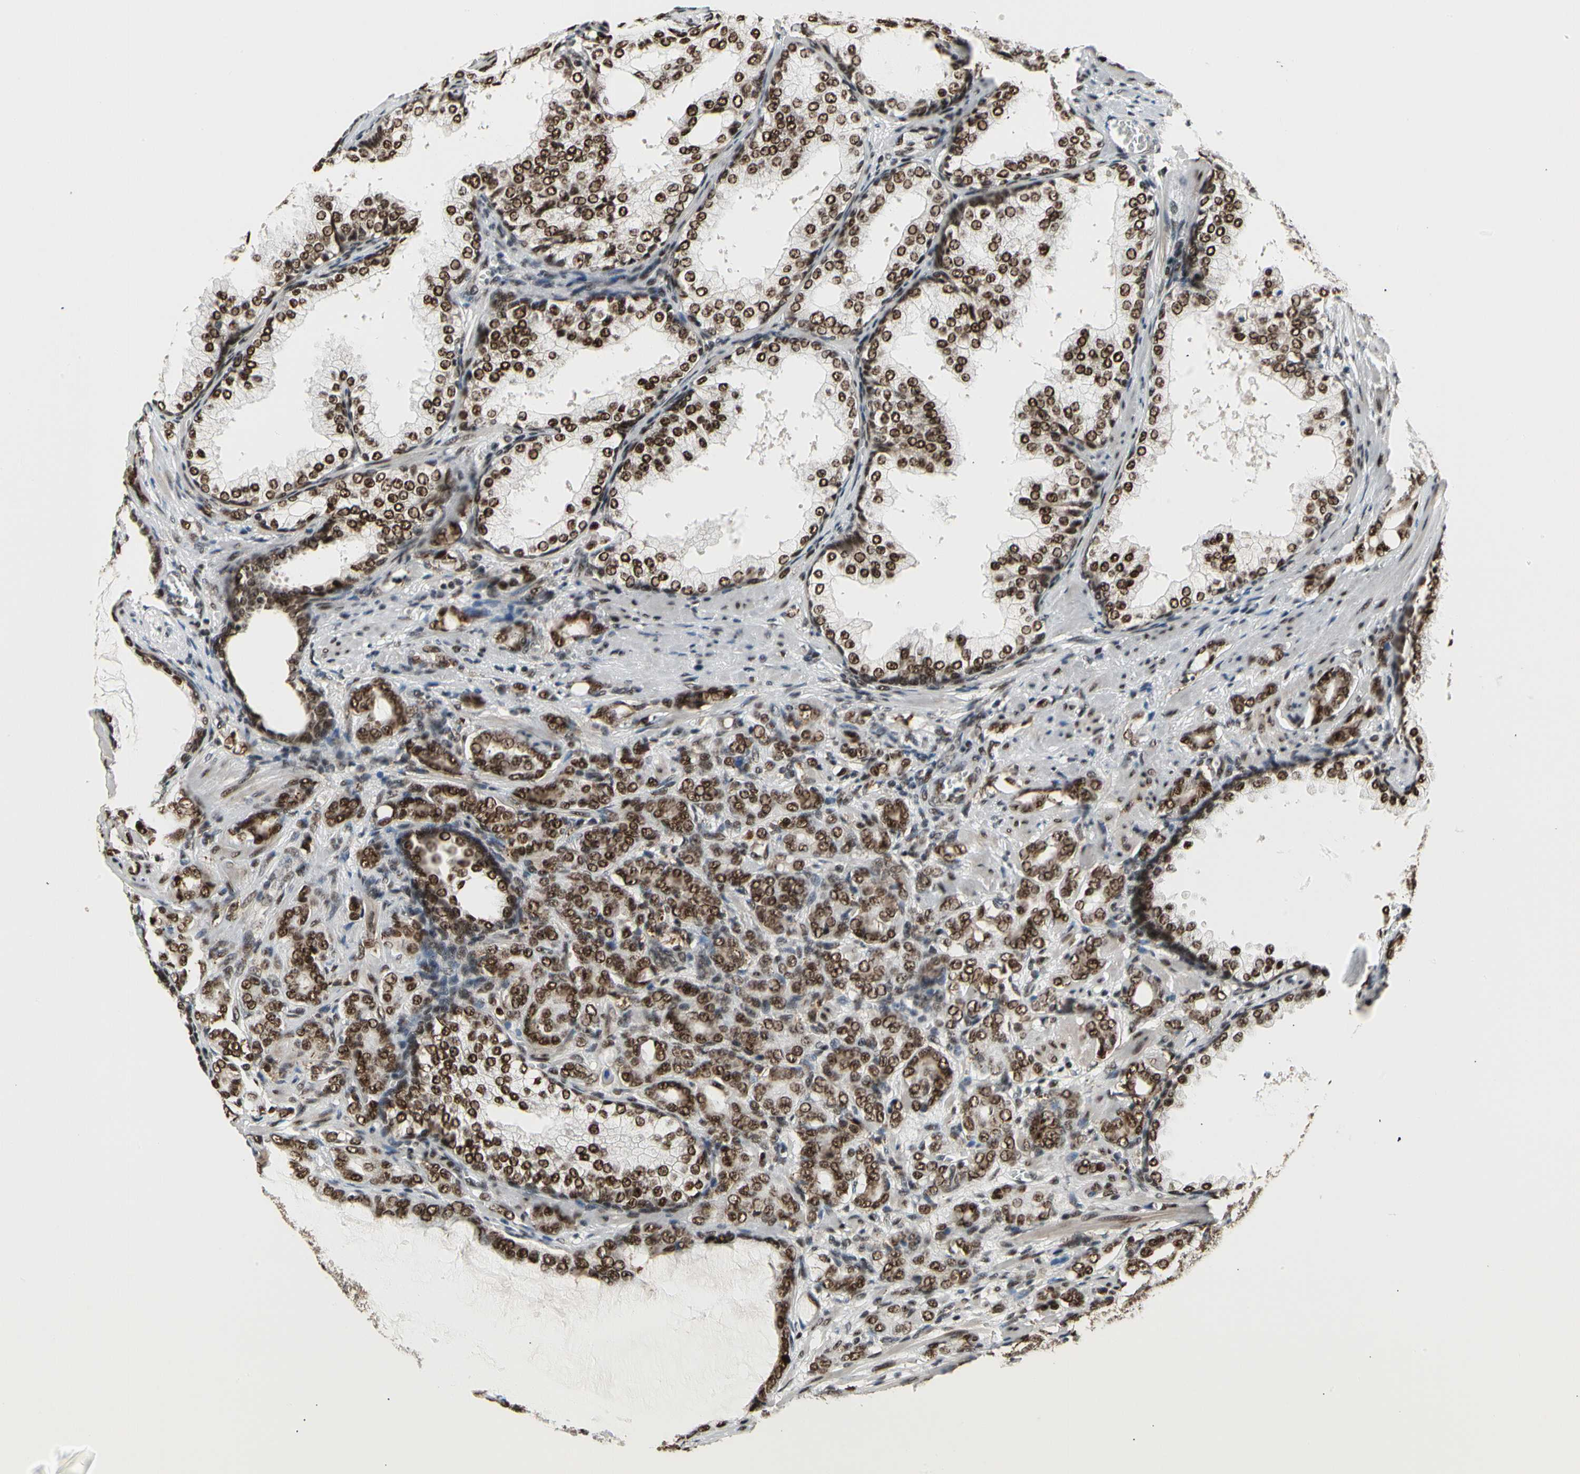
{"staining": {"intensity": "strong", "quantity": ">75%", "location": "nuclear"}, "tissue": "prostate cancer", "cell_type": "Tumor cells", "image_type": "cancer", "snomed": [{"axis": "morphology", "description": "Adenocarcinoma, High grade"}, {"axis": "topography", "description": "Prostate"}], "caption": "Prostate cancer (adenocarcinoma (high-grade)) tissue reveals strong nuclear positivity in about >75% of tumor cells, visualized by immunohistochemistry.", "gene": "SRSF11", "patient": {"sex": "male", "age": 64}}